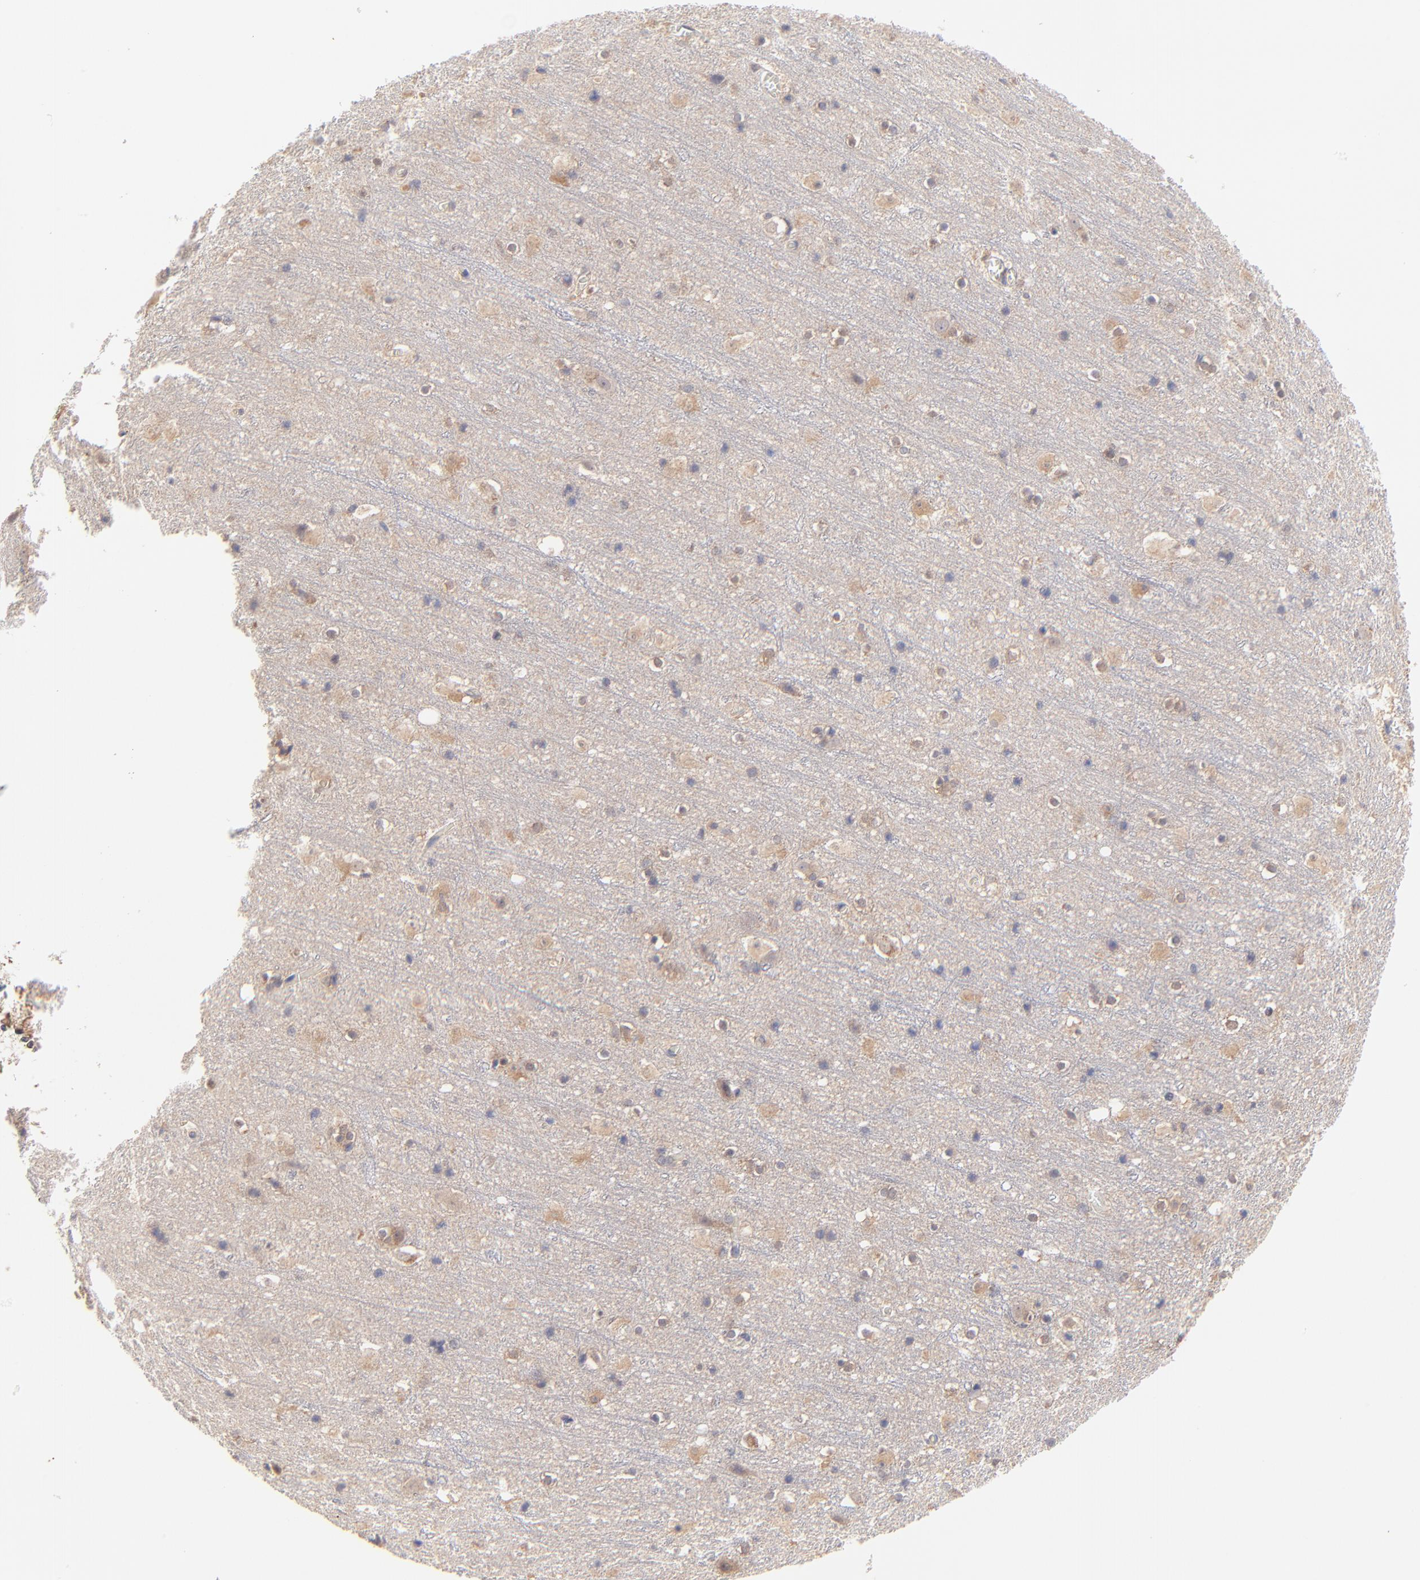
{"staining": {"intensity": "negative", "quantity": "none", "location": "none"}, "tissue": "cerebral cortex", "cell_type": "Endothelial cells", "image_type": "normal", "snomed": [{"axis": "morphology", "description": "Normal tissue, NOS"}, {"axis": "topography", "description": "Cerebral cortex"}], "caption": "This is an immunohistochemistry (IHC) histopathology image of benign cerebral cortex. There is no staining in endothelial cells.", "gene": "GART", "patient": {"sex": "male", "age": 45}}